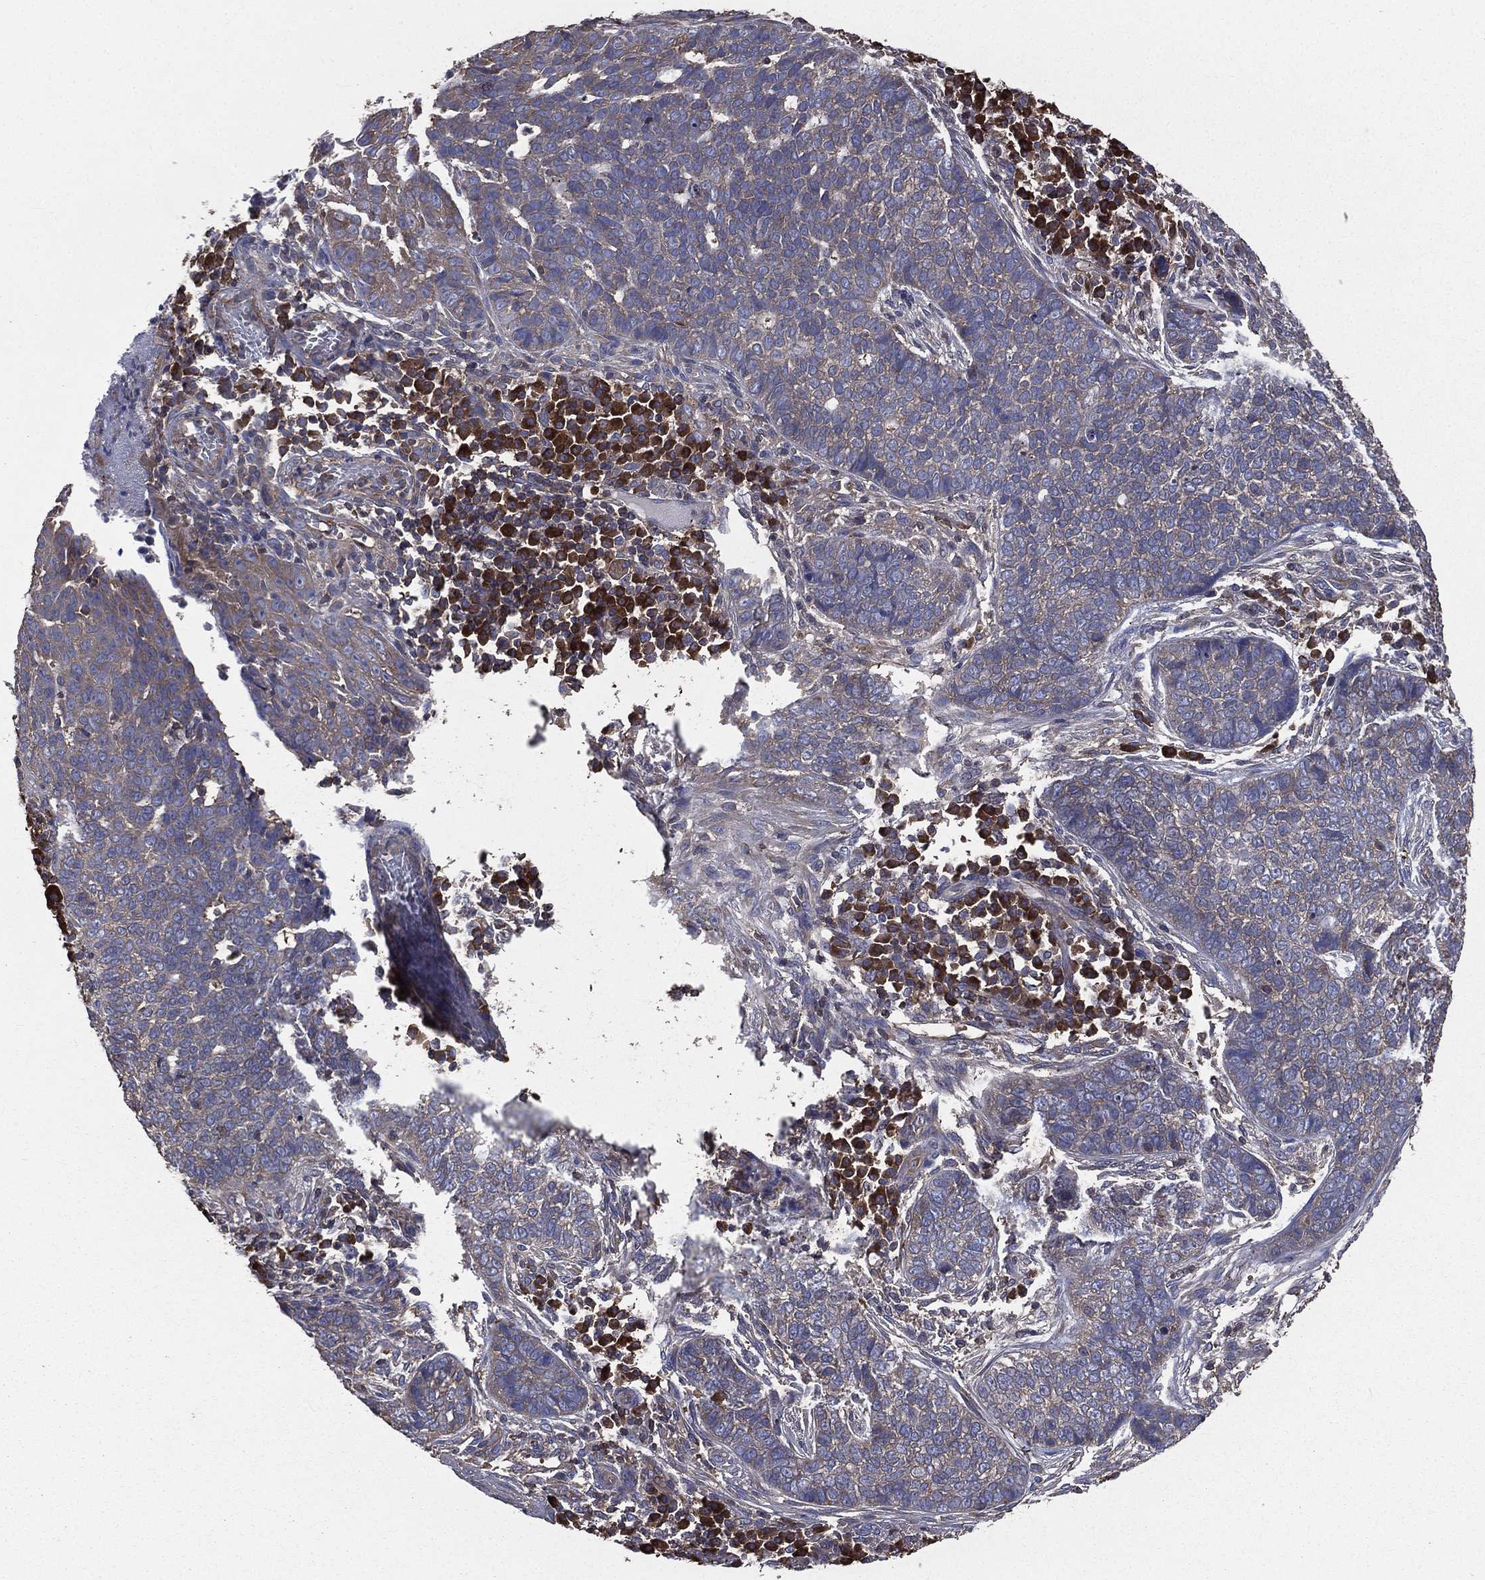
{"staining": {"intensity": "weak", "quantity": "25%-75%", "location": "cytoplasmic/membranous"}, "tissue": "skin cancer", "cell_type": "Tumor cells", "image_type": "cancer", "snomed": [{"axis": "morphology", "description": "Basal cell carcinoma"}, {"axis": "topography", "description": "Skin"}], "caption": "Immunohistochemical staining of basal cell carcinoma (skin) exhibits low levels of weak cytoplasmic/membranous positivity in approximately 25%-75% of tumor cells.", "gene": "SARS1", "patient": {"sex": "female", "age": 69}}